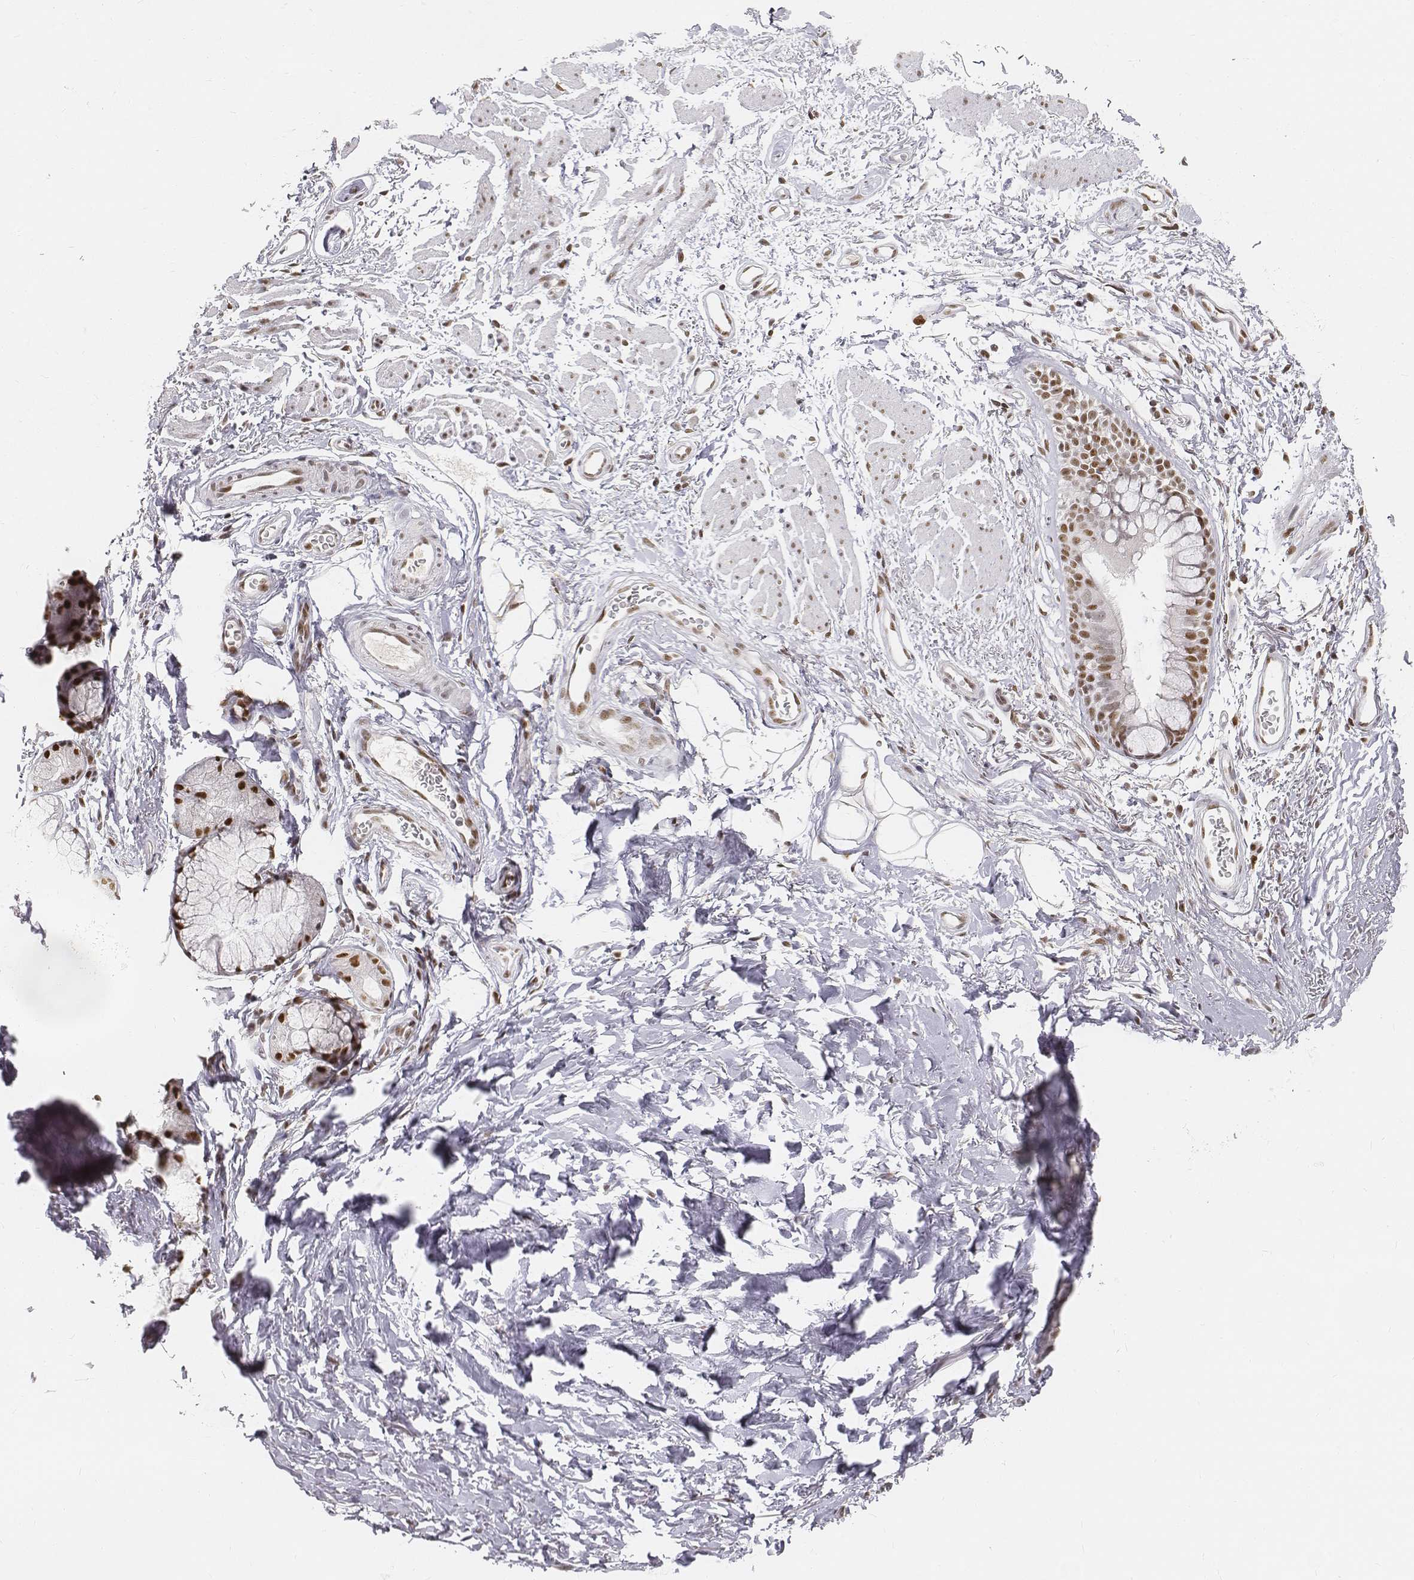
{"staining": {"intensity": "negative", "quantity": "none", "location": "none"}, "tissue": "soft tissue", "cell_type": "Chondrocytes", "image_type": "normal", "snomed": [{"axis": "morphology", "description": "Normal tissue, NOS"}, {"axis": "topography", "description": "Cartilage tissue"}, {"axis": "topography", "description": "Bronchus"}], "caption": "An IHC histopathology image of unremarkable soft tissue is shown. There is no staining in chondrocytes of soft tissue.", "gene": "PHF6", "patient": {"sex": "female", "age": 79}}